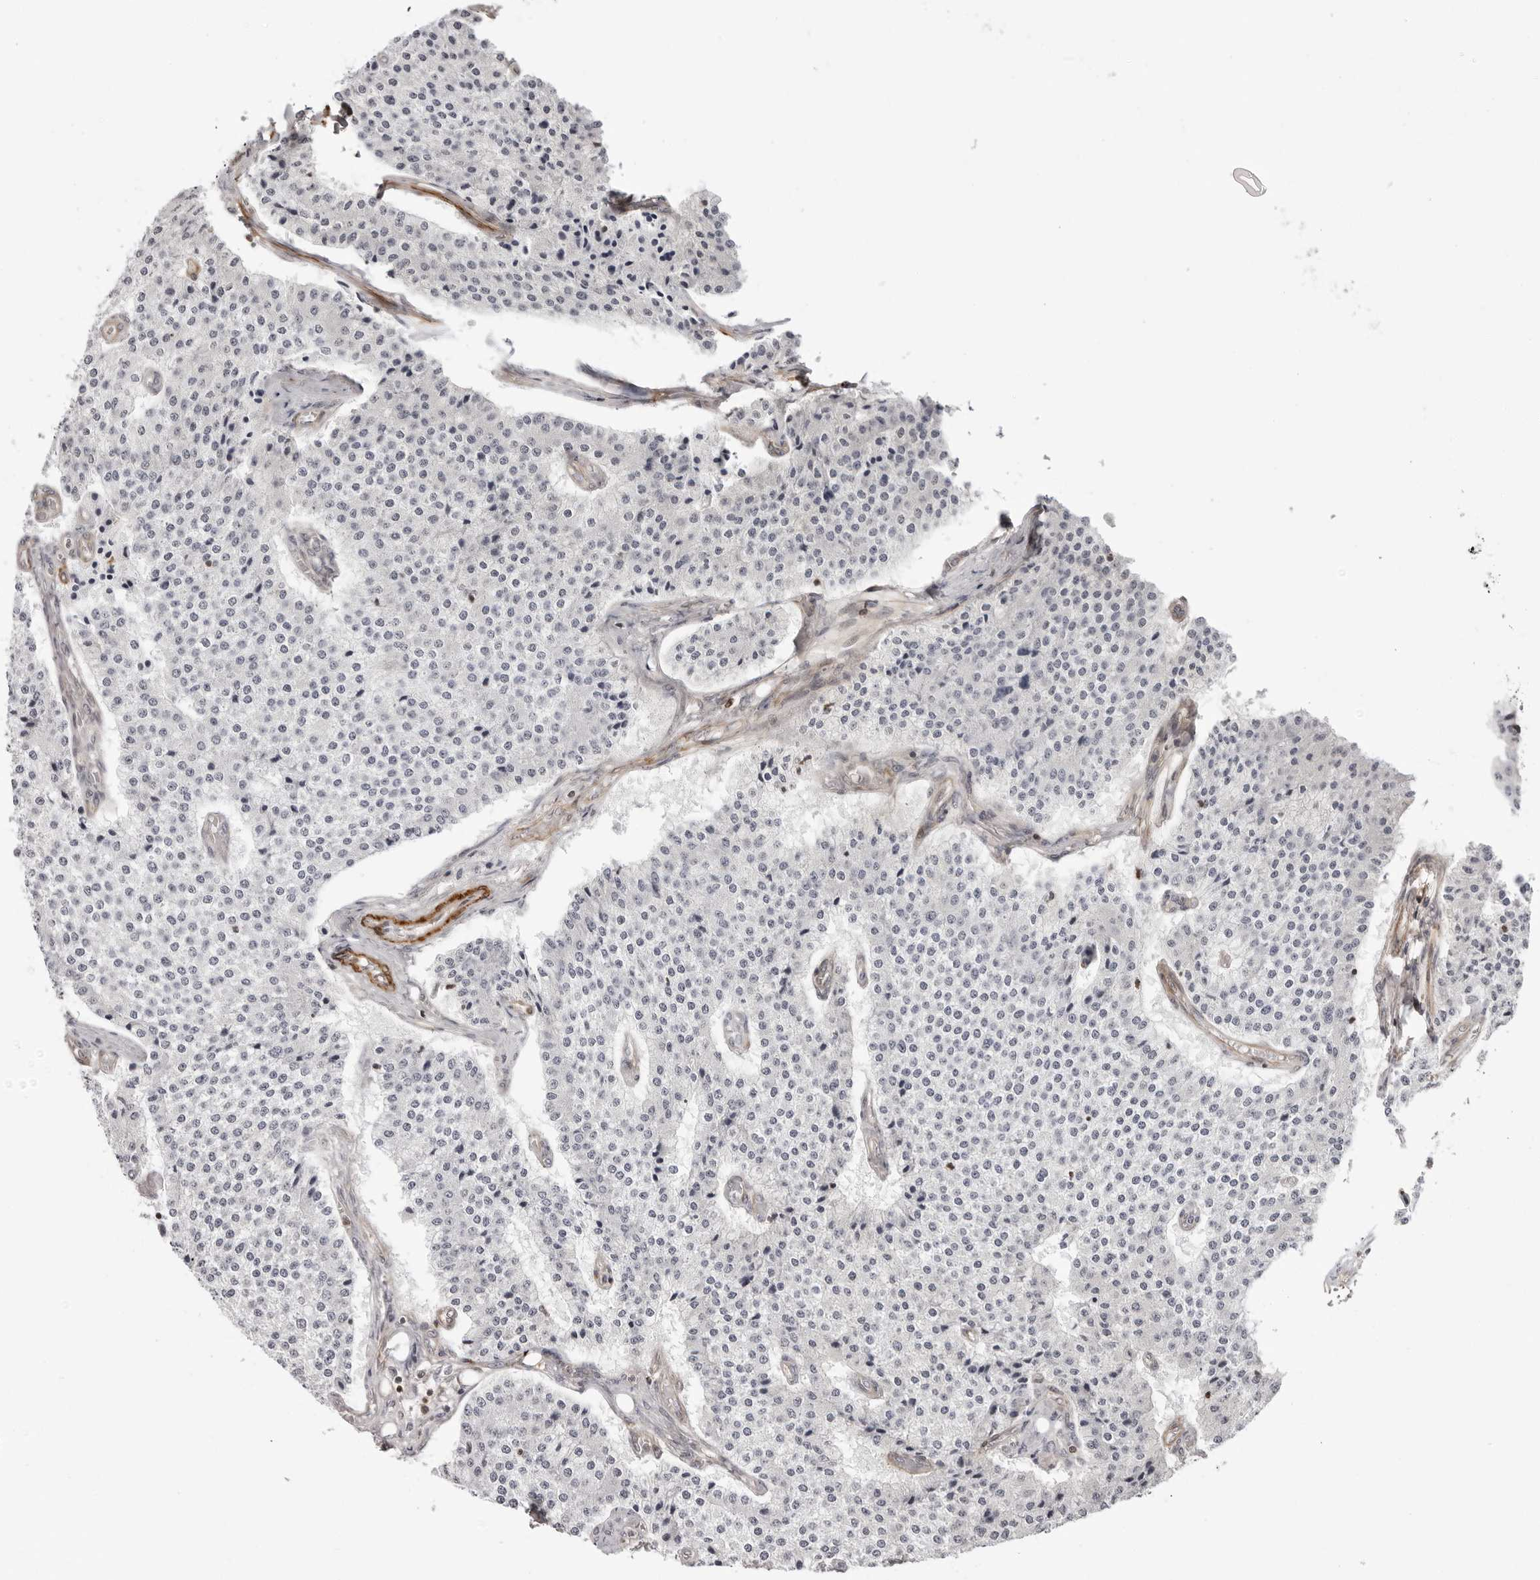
{"staining": {"intensity": "negative", "quantity": "none", "location": "none"}, "tissue": "carcinoid", "cell_type": "Tumor cells", "image_type": "cancer", "snomed": [{"axis": "morphology", "description": "Carcinoid, malignant, NOS"}, {"axis": "topography", "description": "Colon"}], "caption": "The IHC micrograph has no significant staining in tumor cells of malignant carcinoid tissue.", "gene": "UNK", "patient": {"sex": "female", "age": 52}}